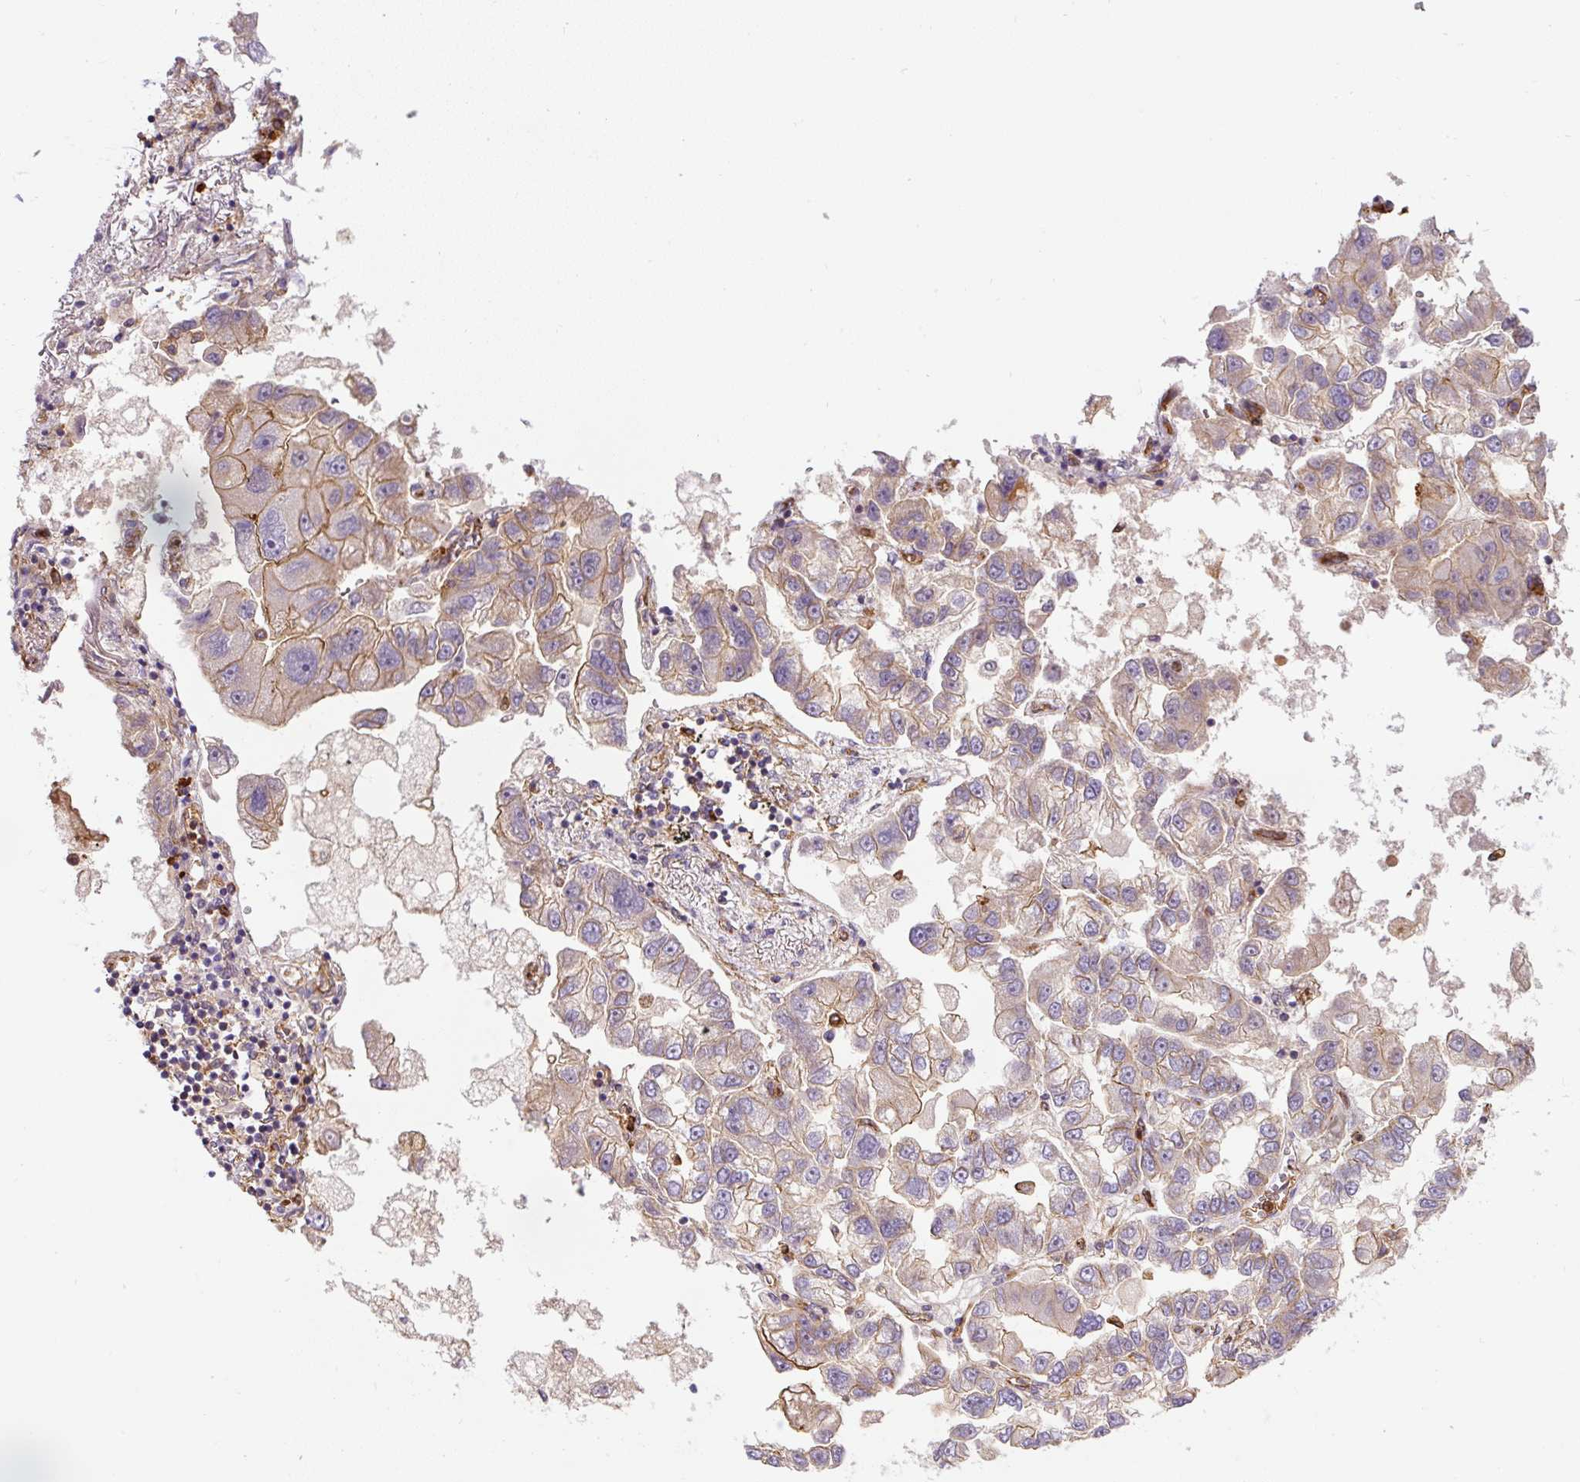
{"staining": {"intensity": "moderate", "quantity": "25%-75%", "location": "cytoplasmic/membranous"}, "tissue": "lung cancer", "cell_type": "Tumor cells", "image_type": "cancer", "snomed": [{"axis": "morphology", "description": "Adenocarcinoma, NOS"}, {"axis": "topography", "description": "Lung"}], "caption": "Protein analysis of lung cancer (adenocarcinoma) tissue displays moderate cytoplasmic/membranous expression in approximately 25%-75% of tumor cells.", "gene": "B3GALT5", "patient": {"sex": "female", "age": 54}}